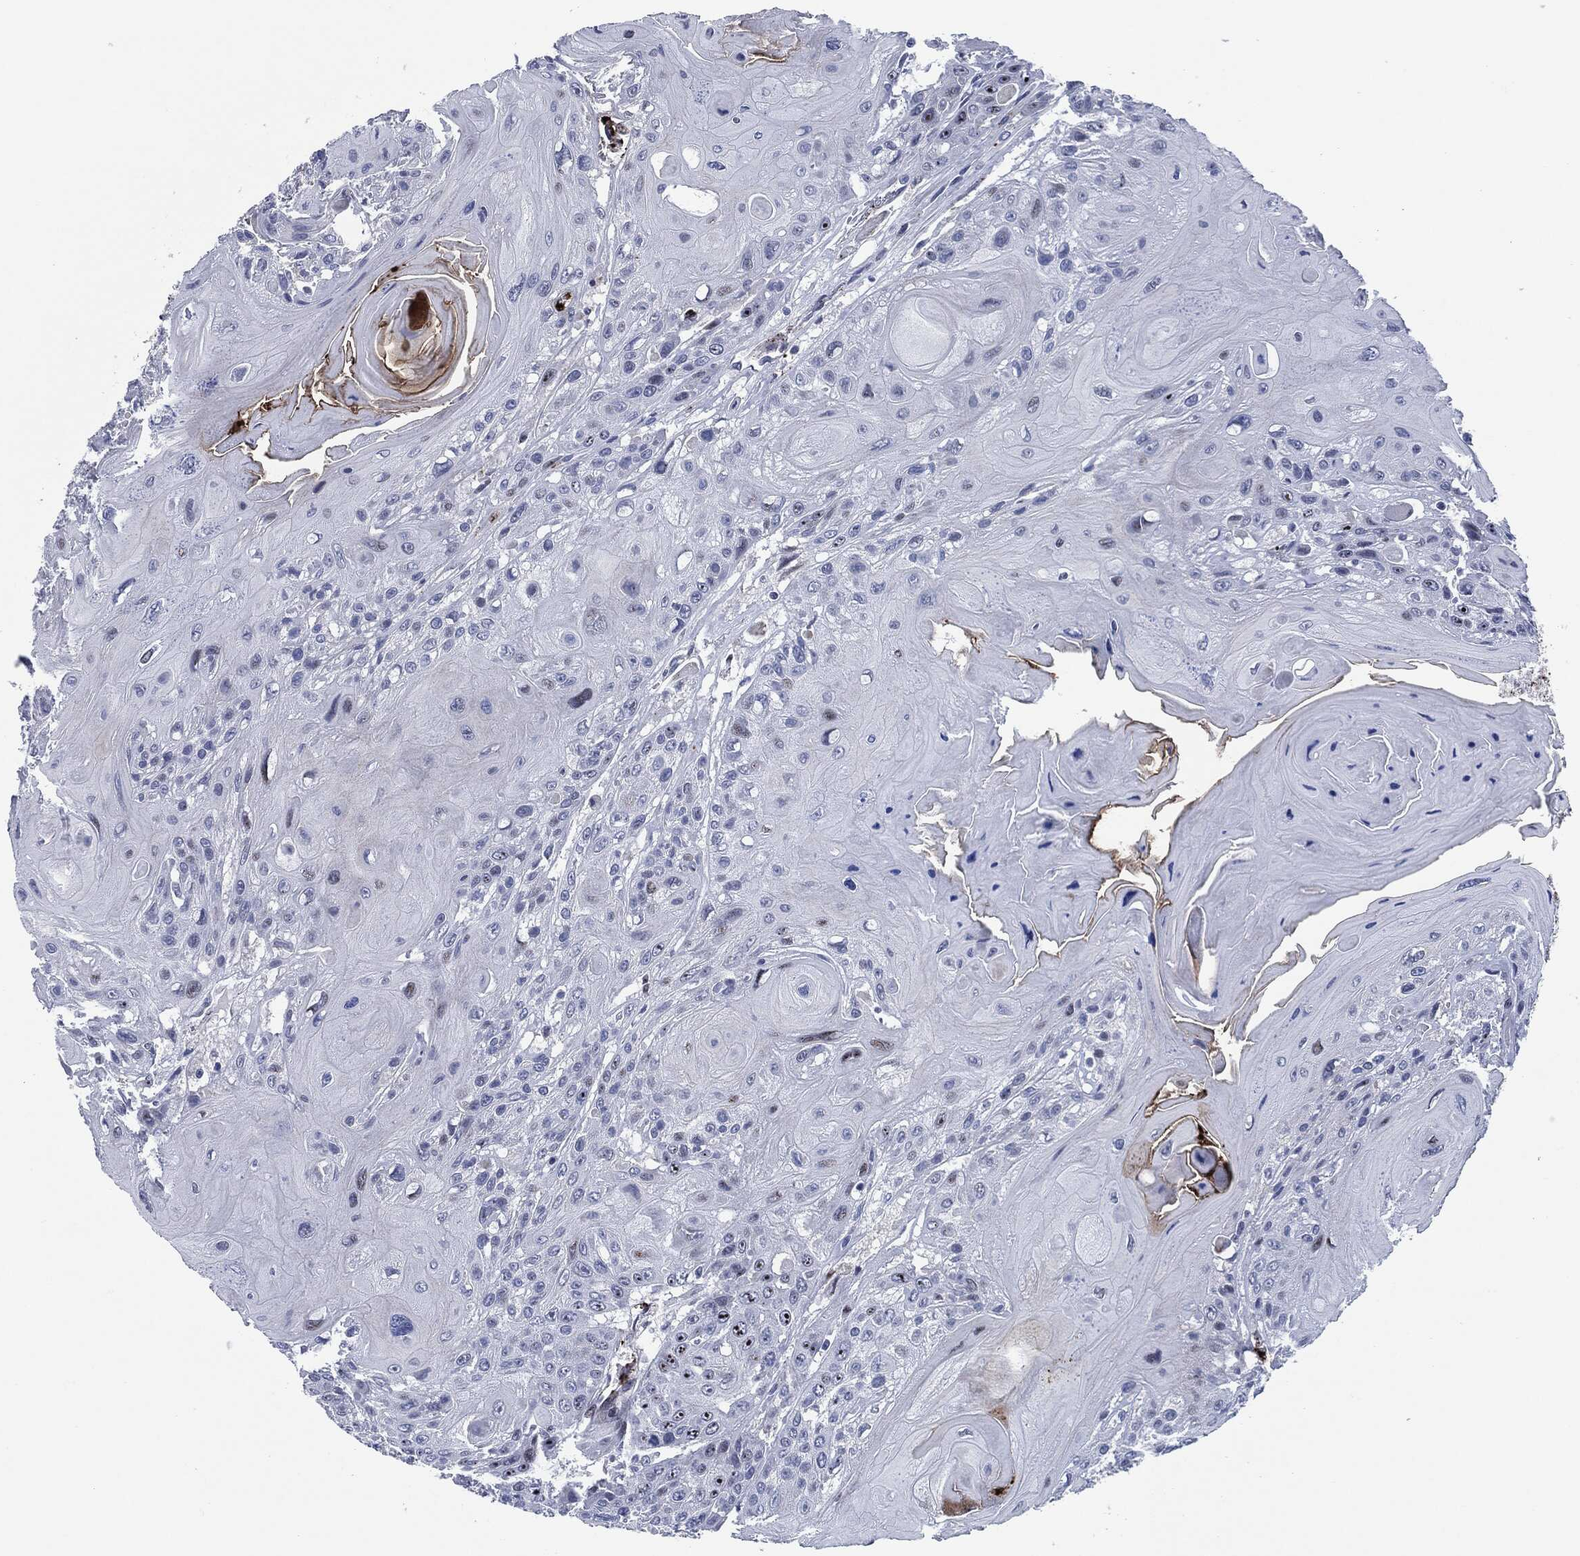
{"staining": {"intensity": "strong", "quantity": "<25%", "location": "nuclear"}, "tissue": "head and neck cancer", "cell_type": "Tumor cells", "image_type": "cancer", "snomed": [{"axis": "morphology", "description": "Squamous cell carcinoma, NOS"}, {"axis": "topography", "description": "Head-Neck"}], "caption": "Immunohistochemical staining of squamous cell carcinoma (head and neck) demonstrates medium levels of strong nuclear protein staining in about <25% of tumor cells.", "gene": "MPO", "patient": {"sex": "female", "age": 59}}